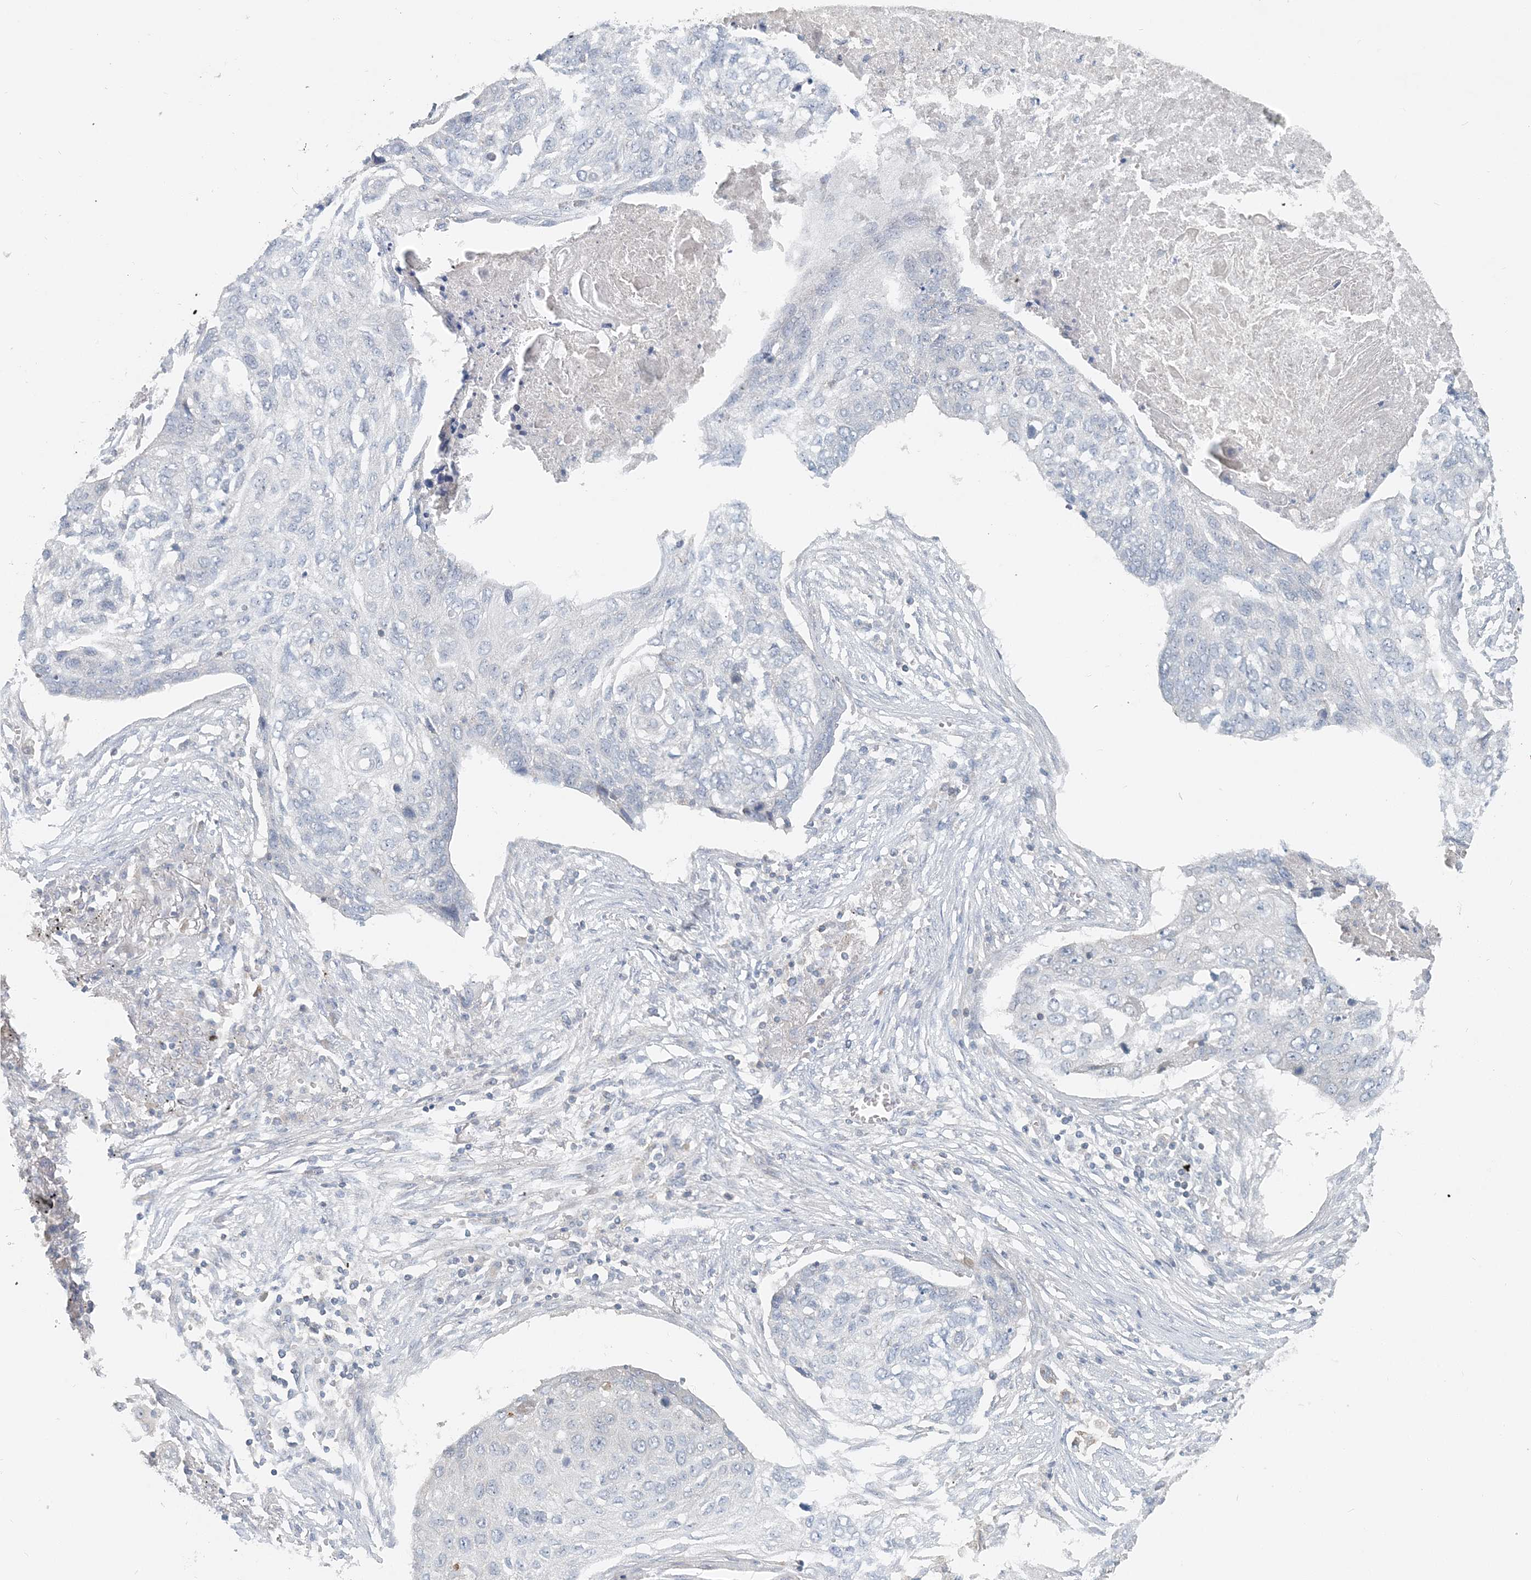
{"staining": {"intensity": "negative", "quantity": "none", "location": "none"}, "tissue": "lung cancer", "cell_type": "Tumor cells", "image_type": "cancer", "snomed": [{"axis": "morphology", "description": "Squamous cell carcinoma, NOS"}, {"axis": "topography", "description": "Lung"}], "caption": "Lung squamous cell carcinoma was stained to show a protein in brown. There is no significant positivity in tumor cells. (Stains: DAB IHC with hematoxylin counter stain, Microscopy: brightfield microscopy at high magnification).", "gene": "NAA11", "patient": {"sex": "female", "age": 63}}